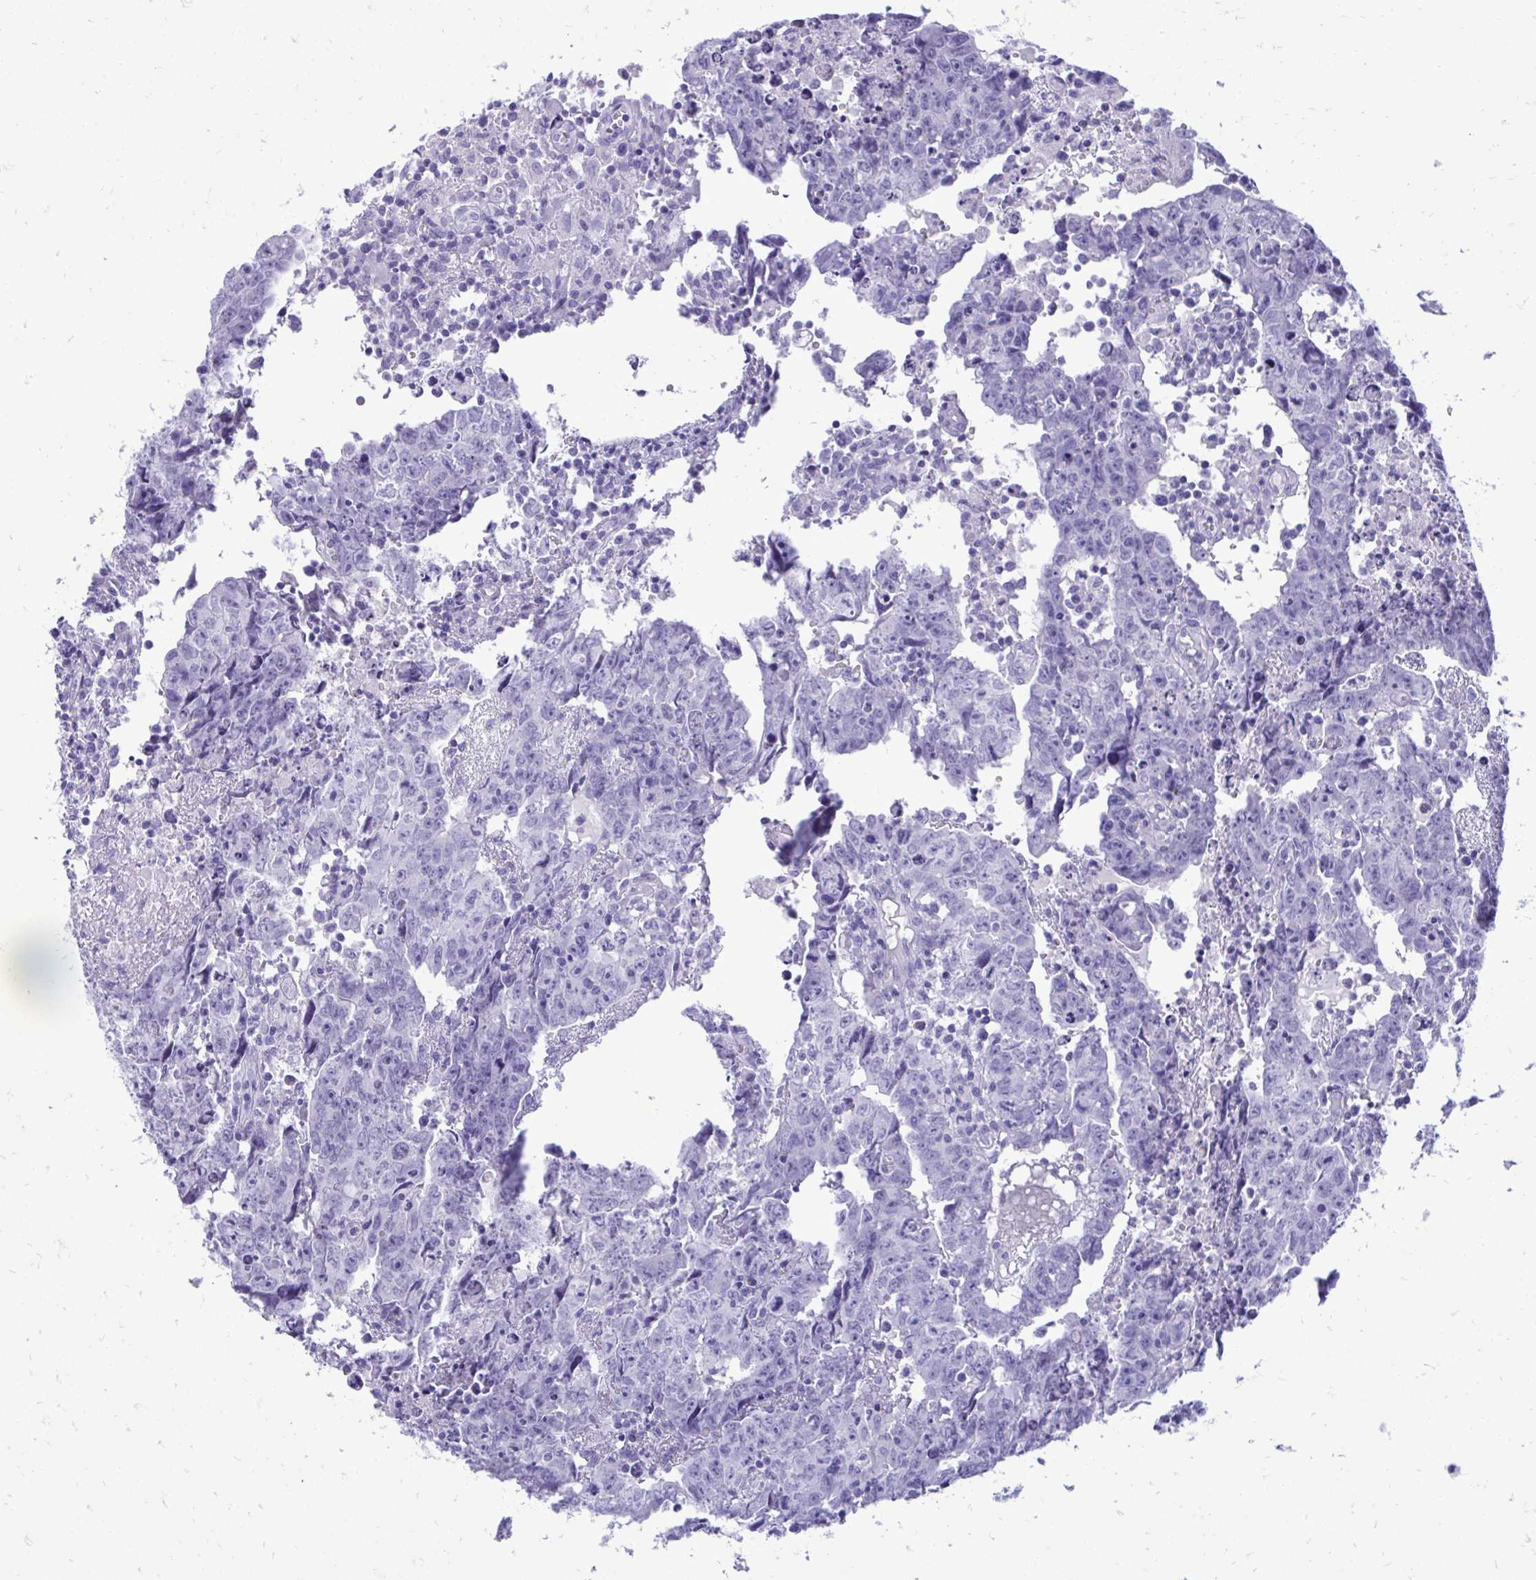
{"staining": {"intensity": "negative", "quantity": "none", "location": "none"}, "tissue": "testis cancer", "cell_type": "Tumor cells", "image_type": "cancer", "snomed": [{"axis": "morphology", "description": "Carcinoma, Embryonal, NOS"}, {"axis": "topography", "description": "Testis"}], "caption": "Photomicrograph shows no protein expression in tumor cells of embryonal carcinoma (testis) tissue.", "gene": "ANKDD1B", "patient": {"sex": "male", "age": 22}}